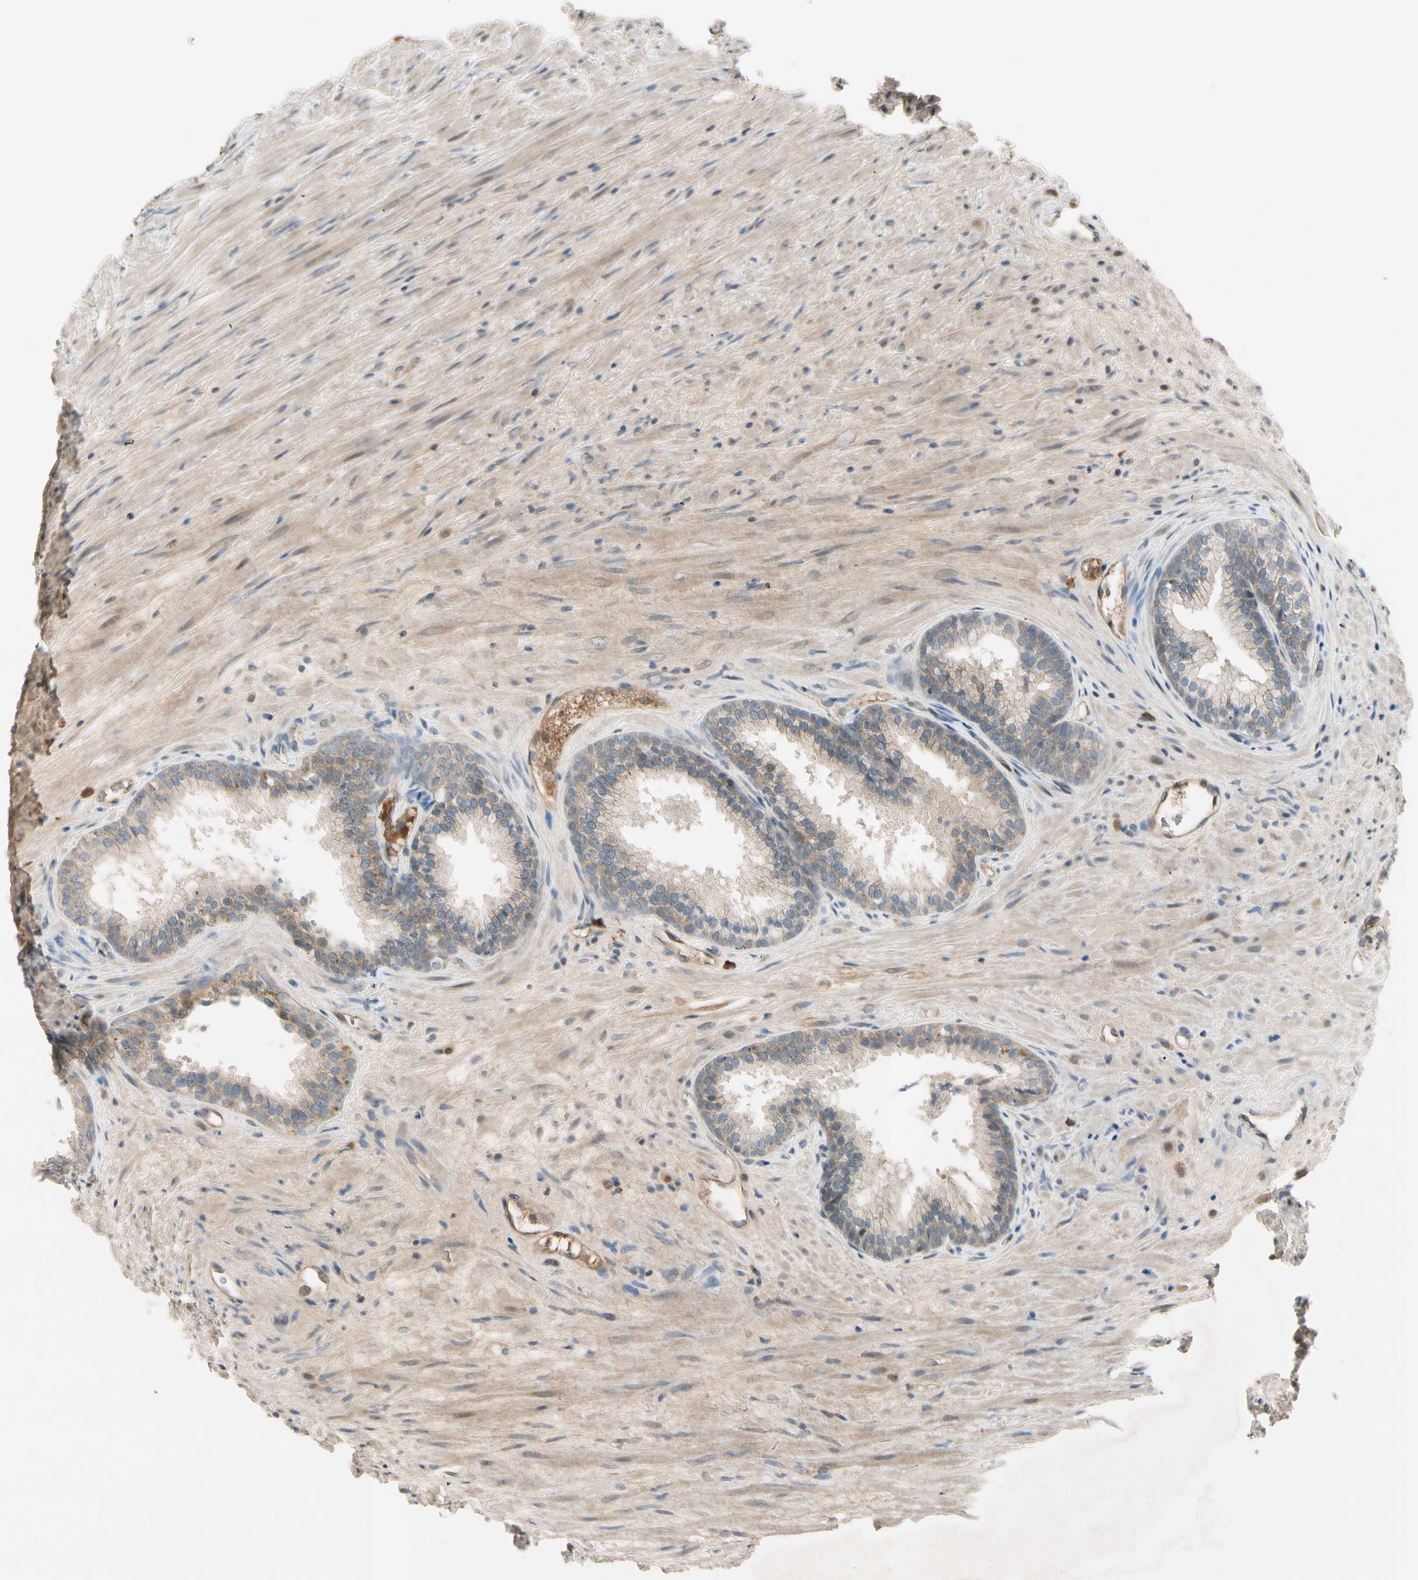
{"staining": {"intensity": "weak", "quantity": ">75%", "location": "cytoplasmic/membranous"}, "tissue": "prostate", "cell_type": "Glandular cells", "image_type": "normal", "snomed": [{"axis": "morphology", "description": "Normal tissue, NOS"}, {"axis": "topography", "description": "Prostate"}], "caption": "Glandular cells exhibit low levels of weak cytoplasmic/membranous positivity in approximately >75% of cells in normal human prostate. (DAB (3,3'-diaminobenzidine) IHC, brown staining for protein, blue staining for nuclei).", "gene": "ICAM5", "patient": {"sex": "male", "age": 76}}